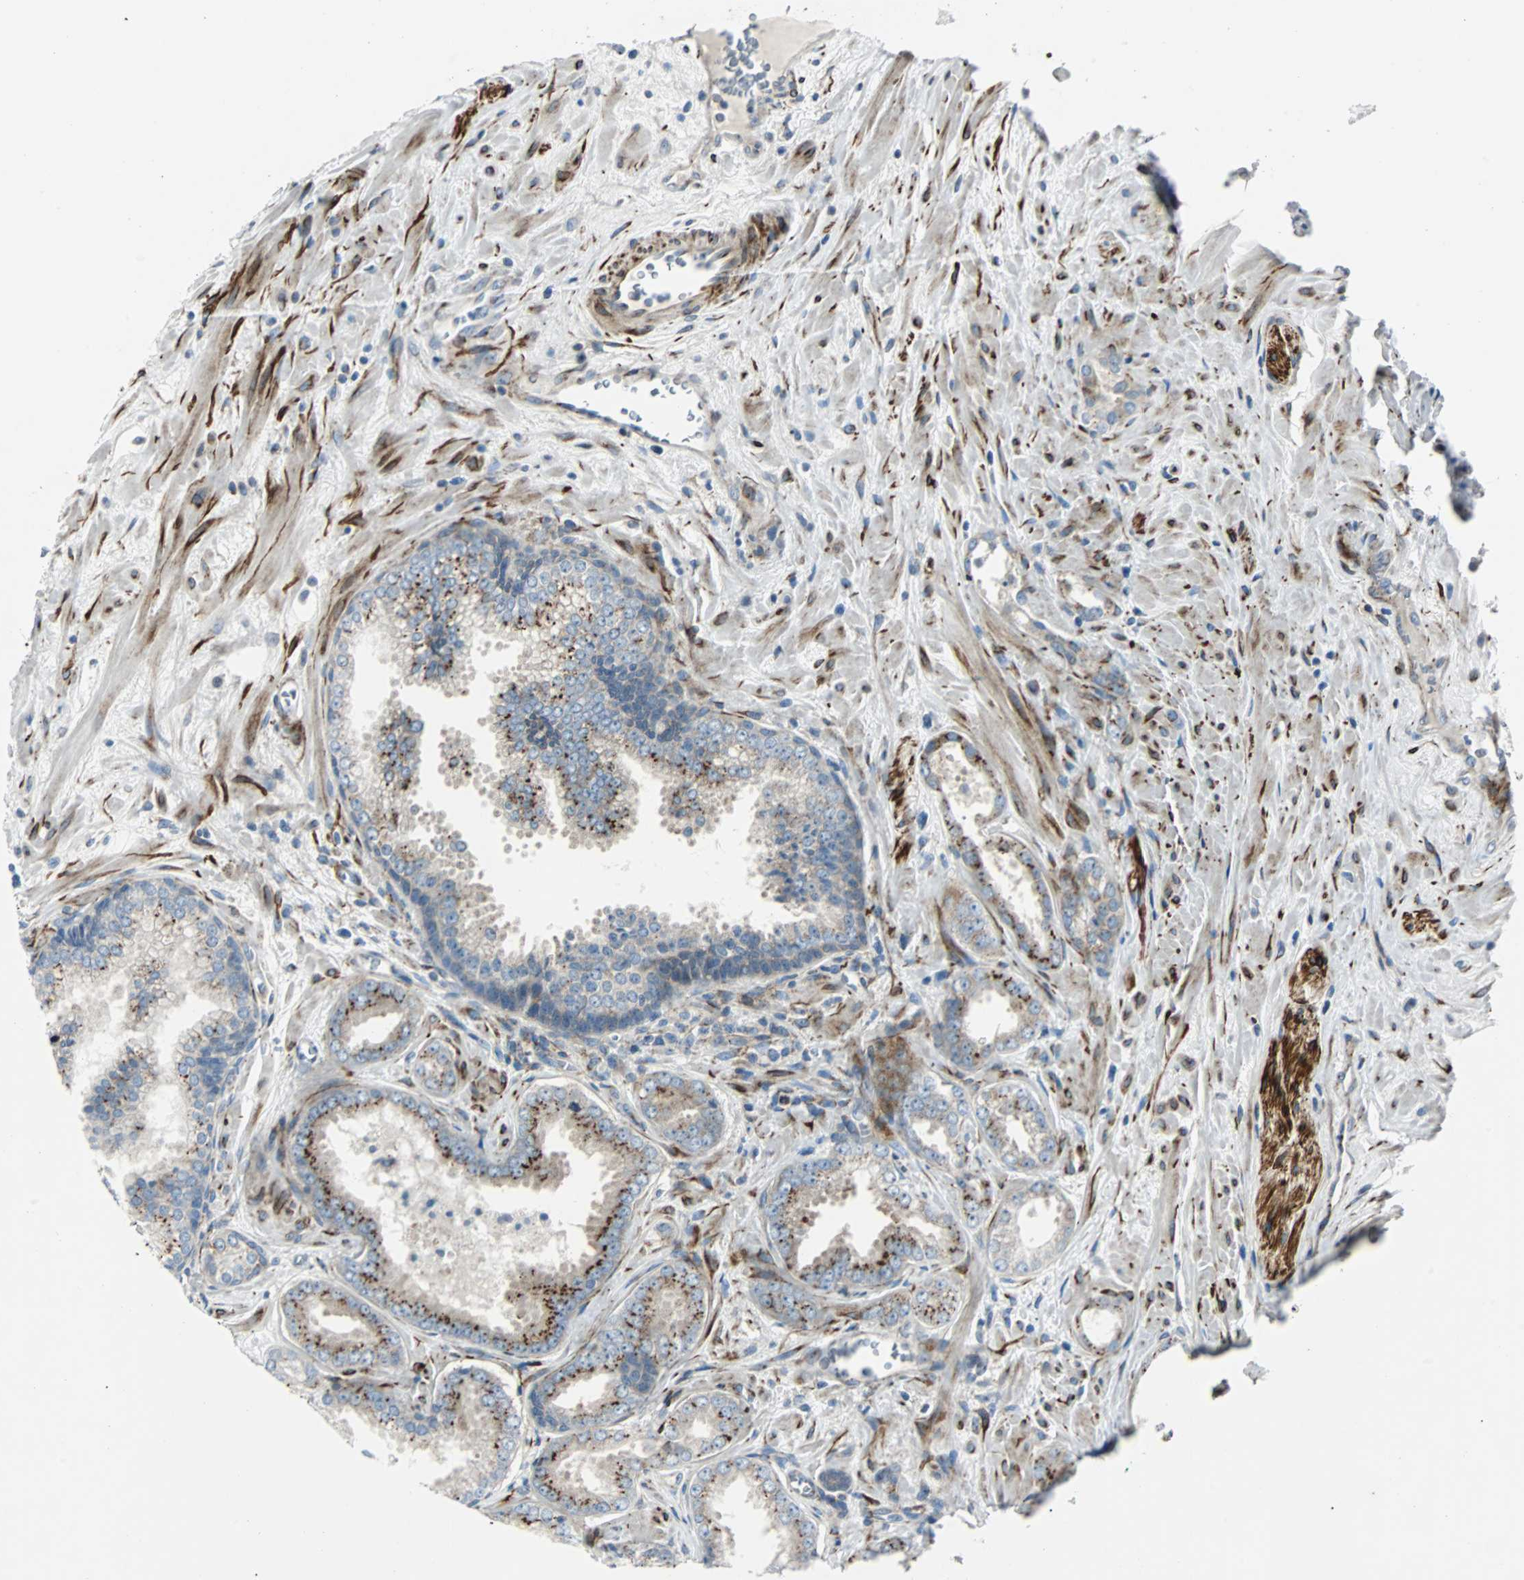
{"staining": {"intensity": "moderate", "quantity": ">75%", "location": "cytoplasmic/membranous"}, "tissue": "prostate cancer", "cell_type": "Tumor cells", "image_type": "cancer", "snomed": [{"axis": "morphology", "description": "Adenocarcinoma, Low grade"}, {"axis": "topography", "description": "Prostate"}], "caption": "Prostate cancer (adenocarcinoma (low-grade)) tissue displays moderate cytoplasmic/membranous staining in approximately >75% of tumor cells", "gene": "BBC3", "patient": {"sex": "male", "age": 60}}